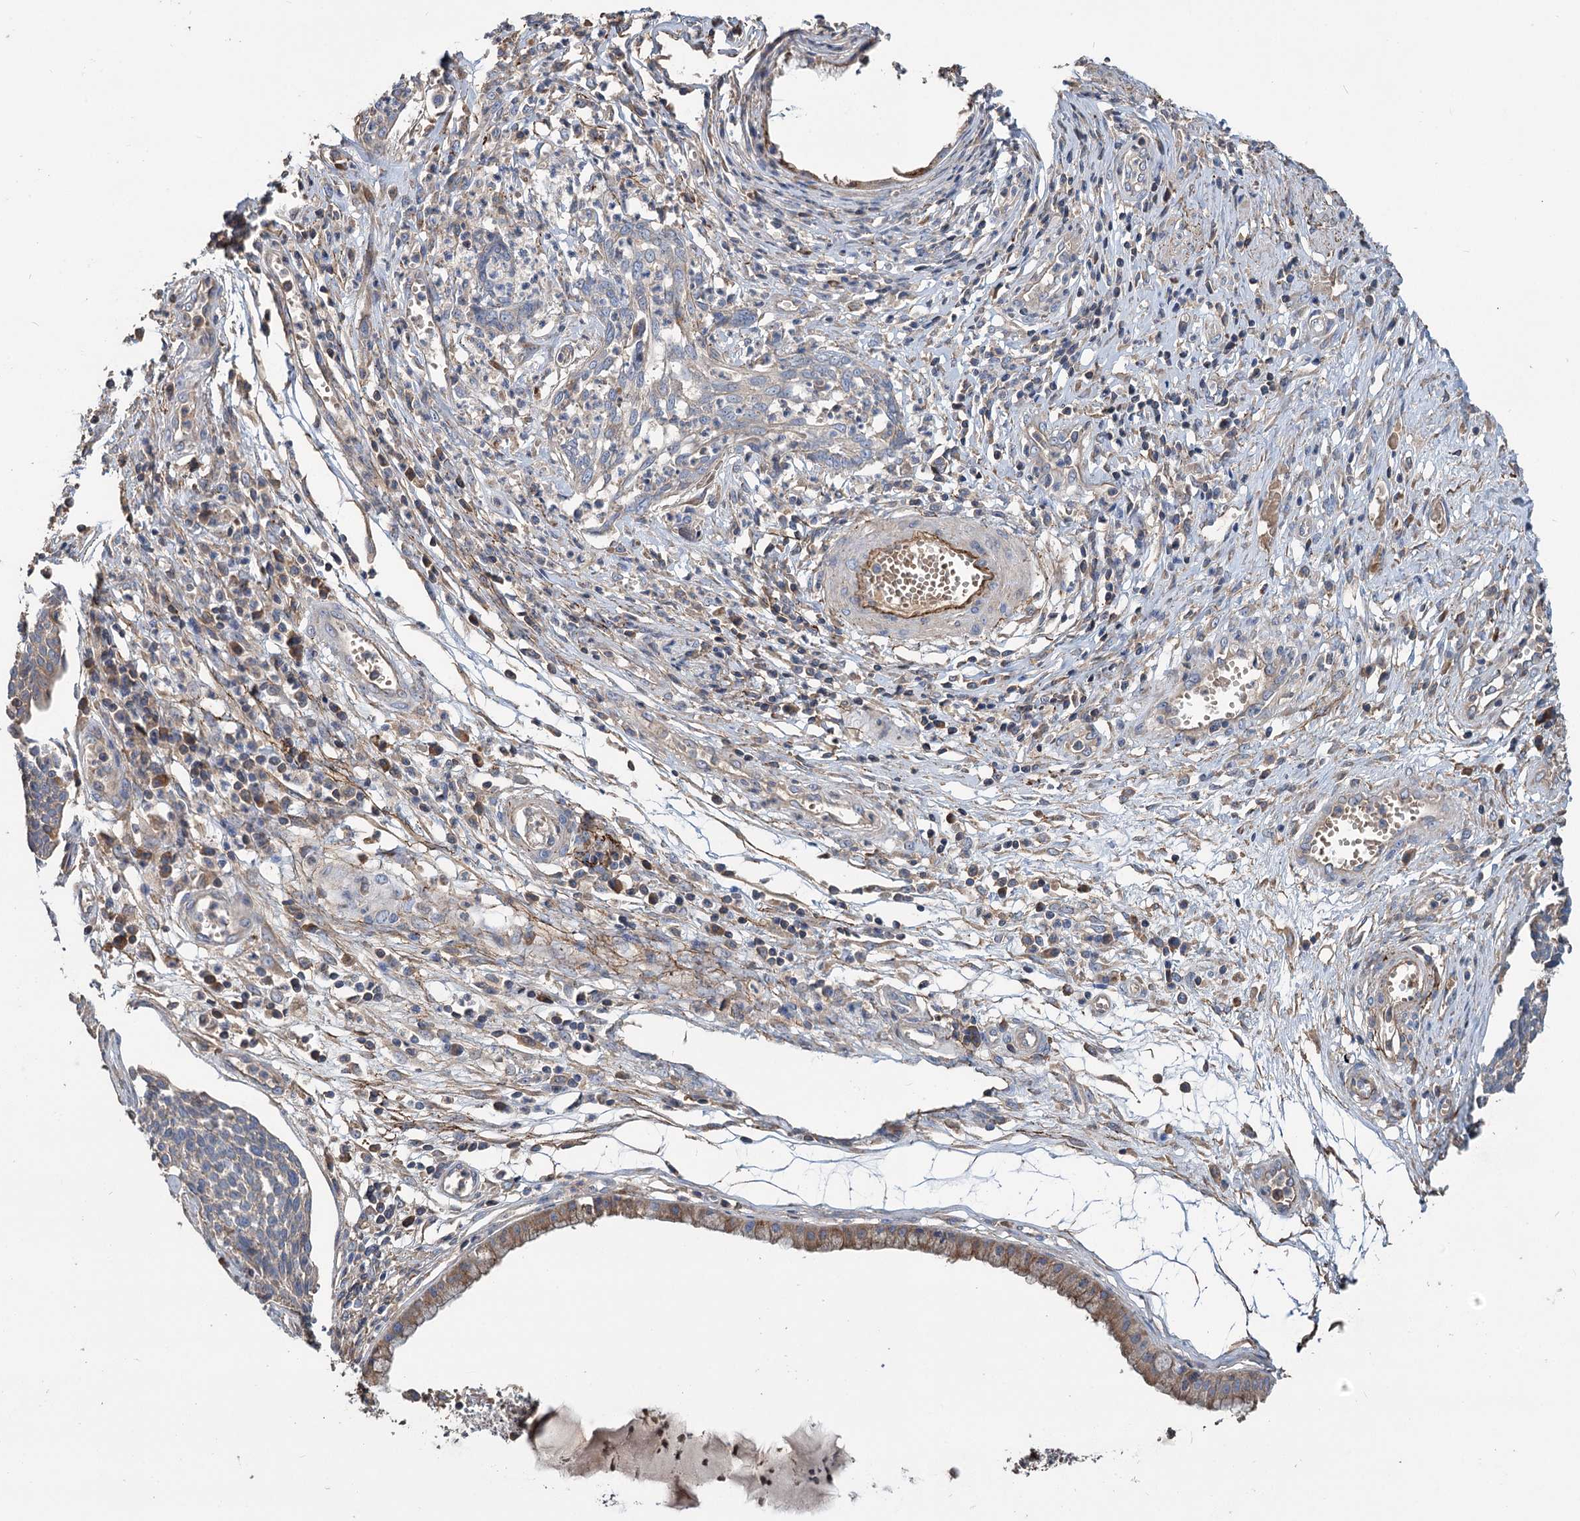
{"staining": {"intensity": "negative", "quantity": "none", "location": "none"}, "tissue": "cervical cancer", "cell_type": "Tumor cells", "image_type": "cancer", "snomed": [{"axis": "morphology", "description": "Squamous cell carcinoma, NOS"}, {"axis": "topography", "description": "Cervix"}], "caption": "This is an immunohistochemistry (IHC) histopathology image of human cervical cancer. There is no expression in tumor cells.", "gene": "URAD", "patient": {"sex": "female", "age": 34}}